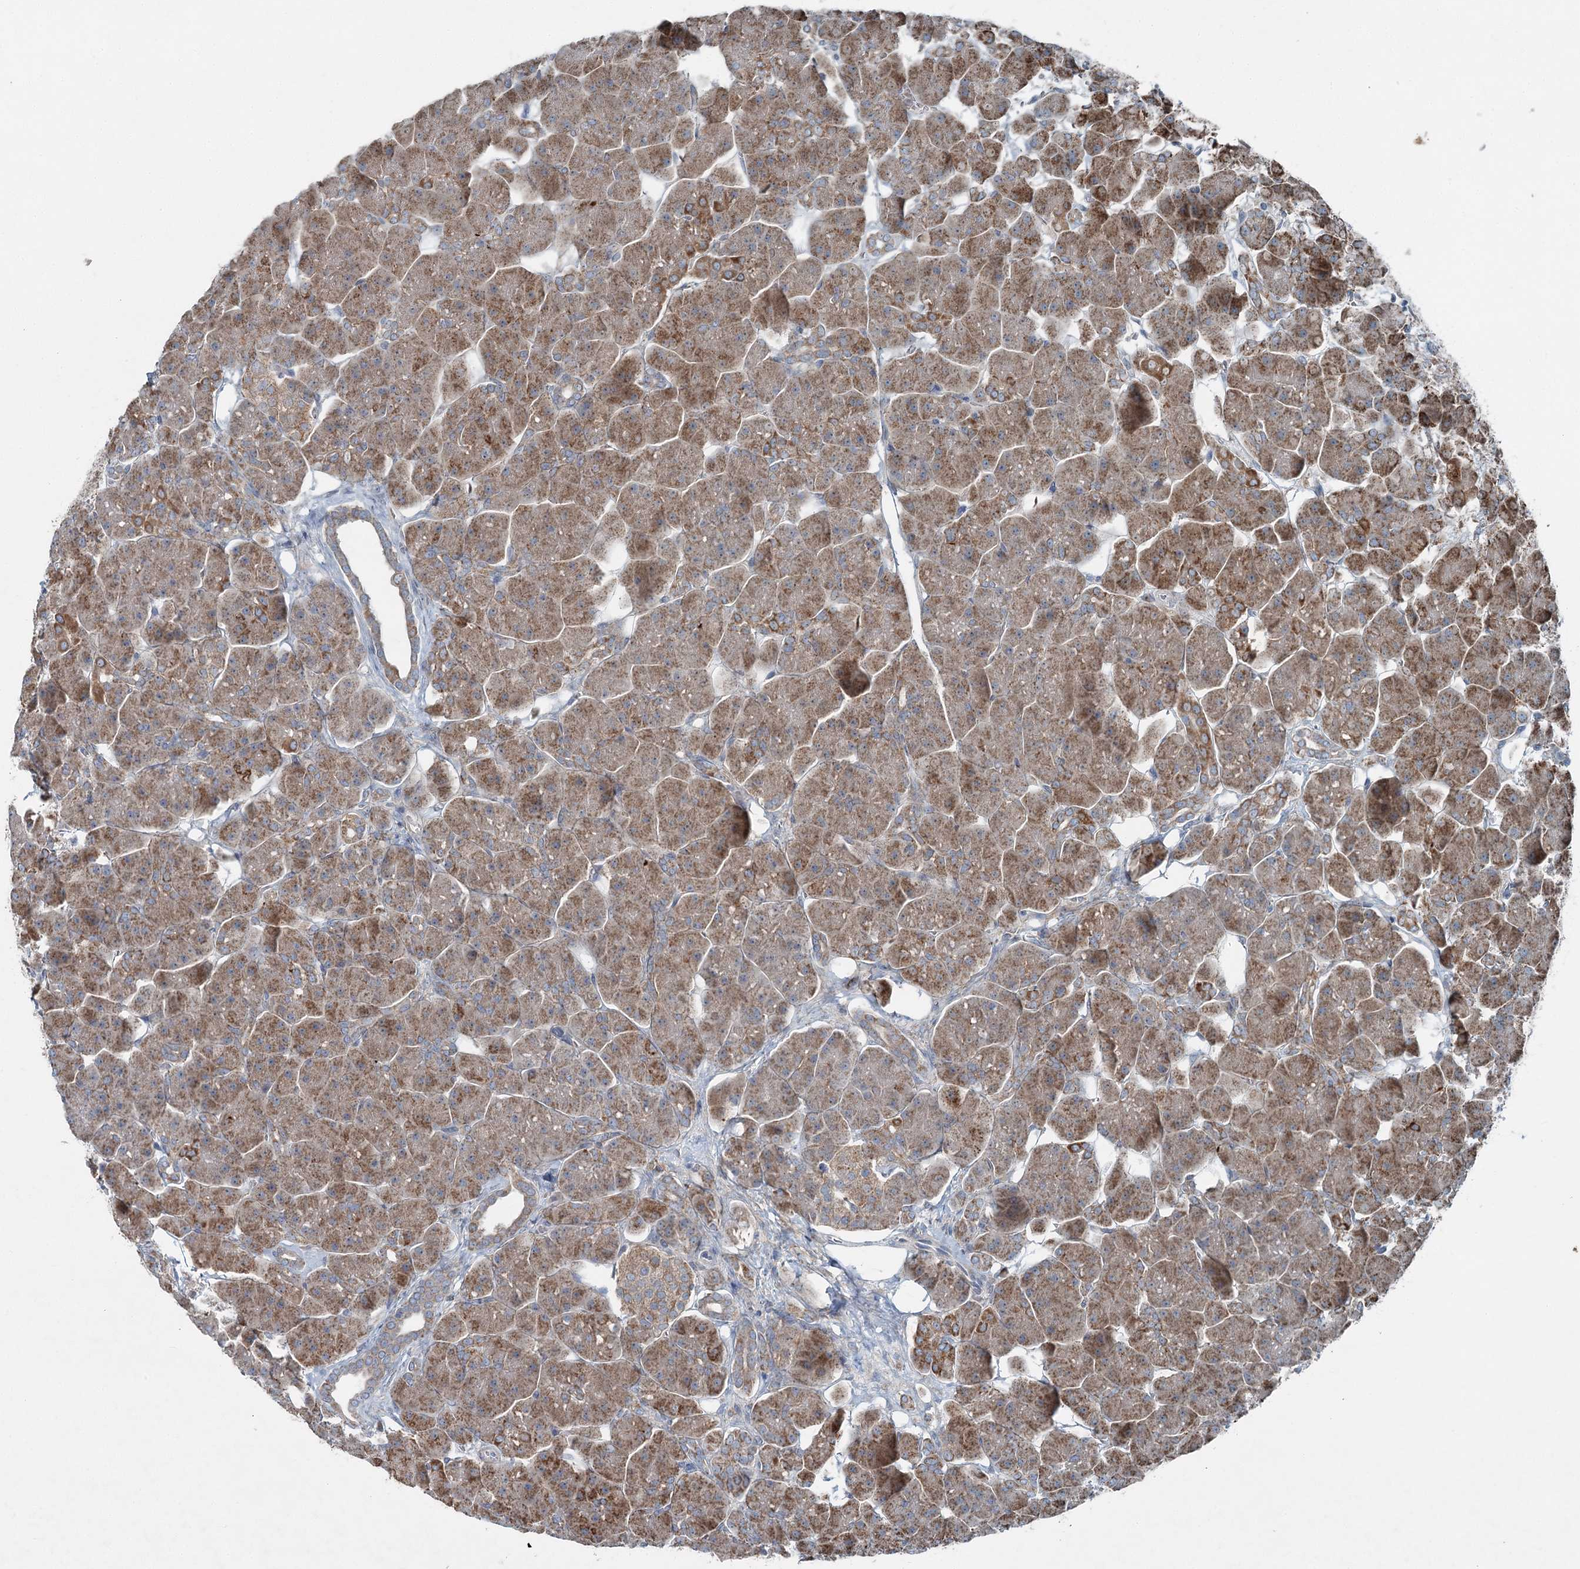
{"staining": {"intensity": "moderate", "quantity": "25%-75%", "location": "cytoplasmic/membranous"}, "tissue": "pancreas", "cell_type": "Exocrine glandular cells", "image_type": "normal", "snomed": [{"axis": "morphology", "description": "Normal tissue, NOS"}, {"axis": "topography", "description": "Pancreas"}], "caption": "Exocrine glandular cells show medium levels of moderate cytoplasmic/membranous expression in approximately 25%-75% of cells in benign pancreas.", "gene": "CHCHD5", "patient": {"sex": "male", "age": 66}}